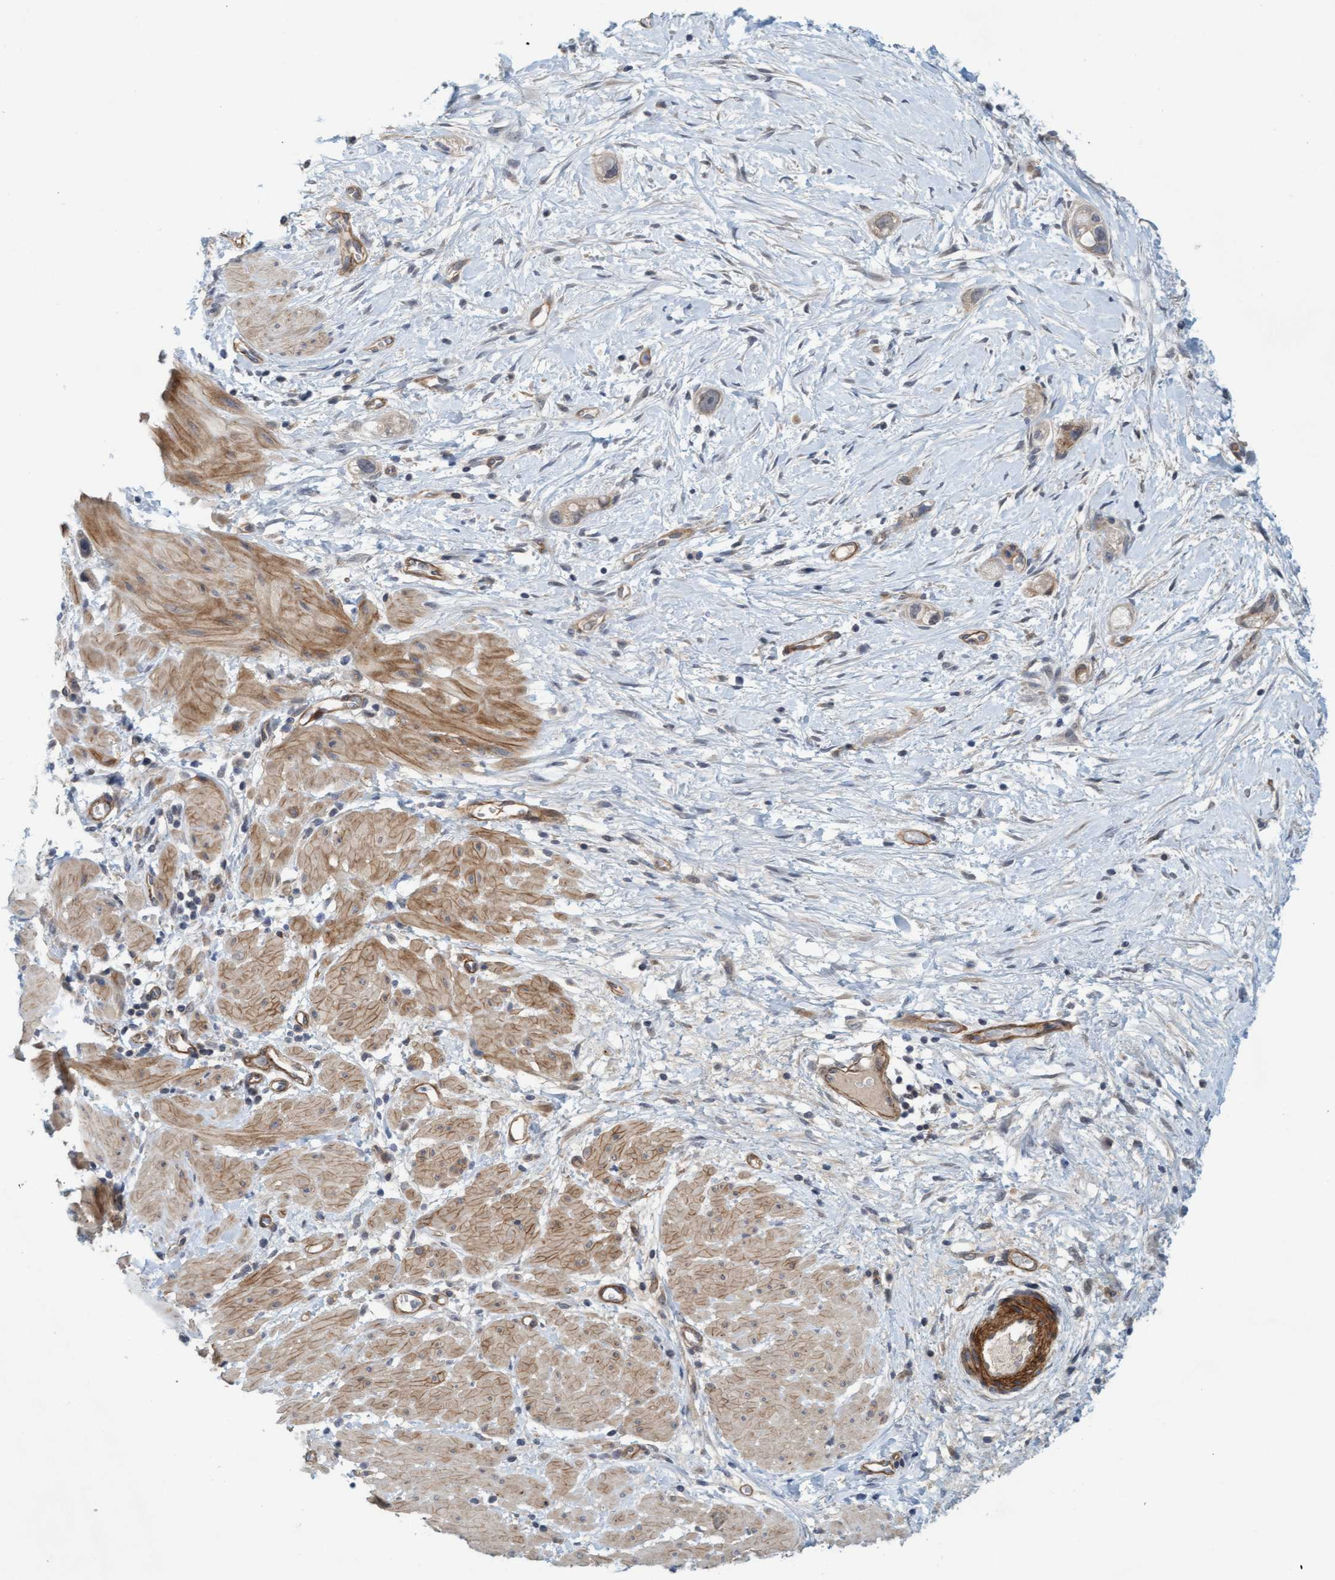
{"staining": {"intensity": "weak", "quantity": "<25%", "location": "cytoplasmic/membranous"}, "tissue": "stomach cancer", "cell_type": "Tumor cells", "image_type": "cancer", "snomed": [{"axis": "morphology", "description": "Adenocarcinoma, NOS"}, {"axis": "topography", "description": "Stomach"}, {"axis": "topography", "description": "Stomach, lower"}], "caption": "Immunohistochemistry (IHC) micrograph of stomach cancer (adenocarcinoma) stained for a protein (brown), which displays no staining in tumor cells.", "gene": "TSTD2", "patient": {"sex": "female", "age": 48}}